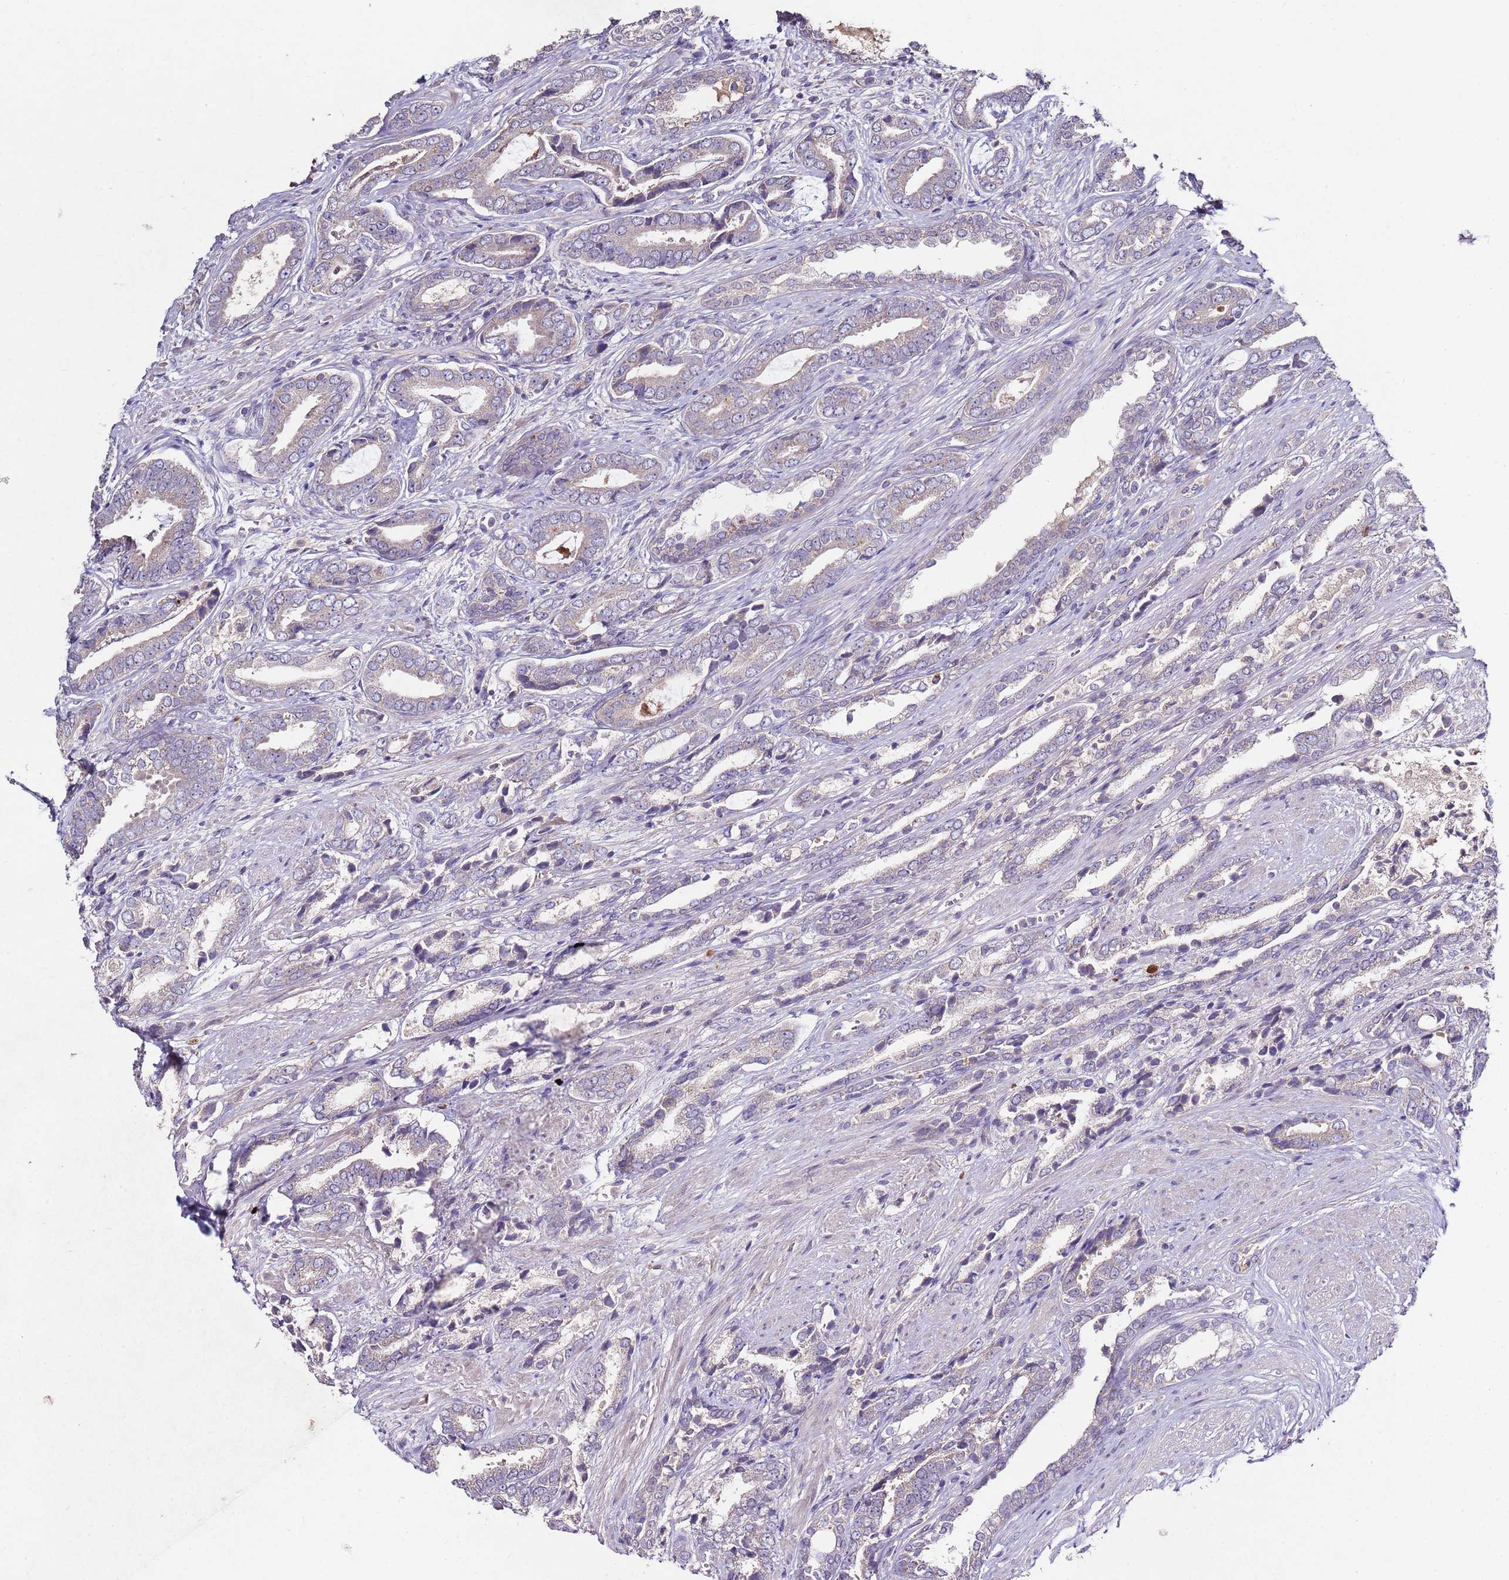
{"staining": {"intensity": "weak", "quantity": "<25%", "location": "cytoplasmic/membranous"}, "tissue": "prostate cancer", "cell_type": "Tumor cells", "image_type": "cancer", "snomed": [{"axis": "morphology", "description": "Adenocarcinoma, NOS"}, {"axis": "topography", "description": "Prostate and seminal vesicle, NOS"}], "caption": "A micrograph of human prostate cancer is negative for staining in tumor cells.", "gene": "NRDE2", "patient": {"sex": "male", "age": 76}}